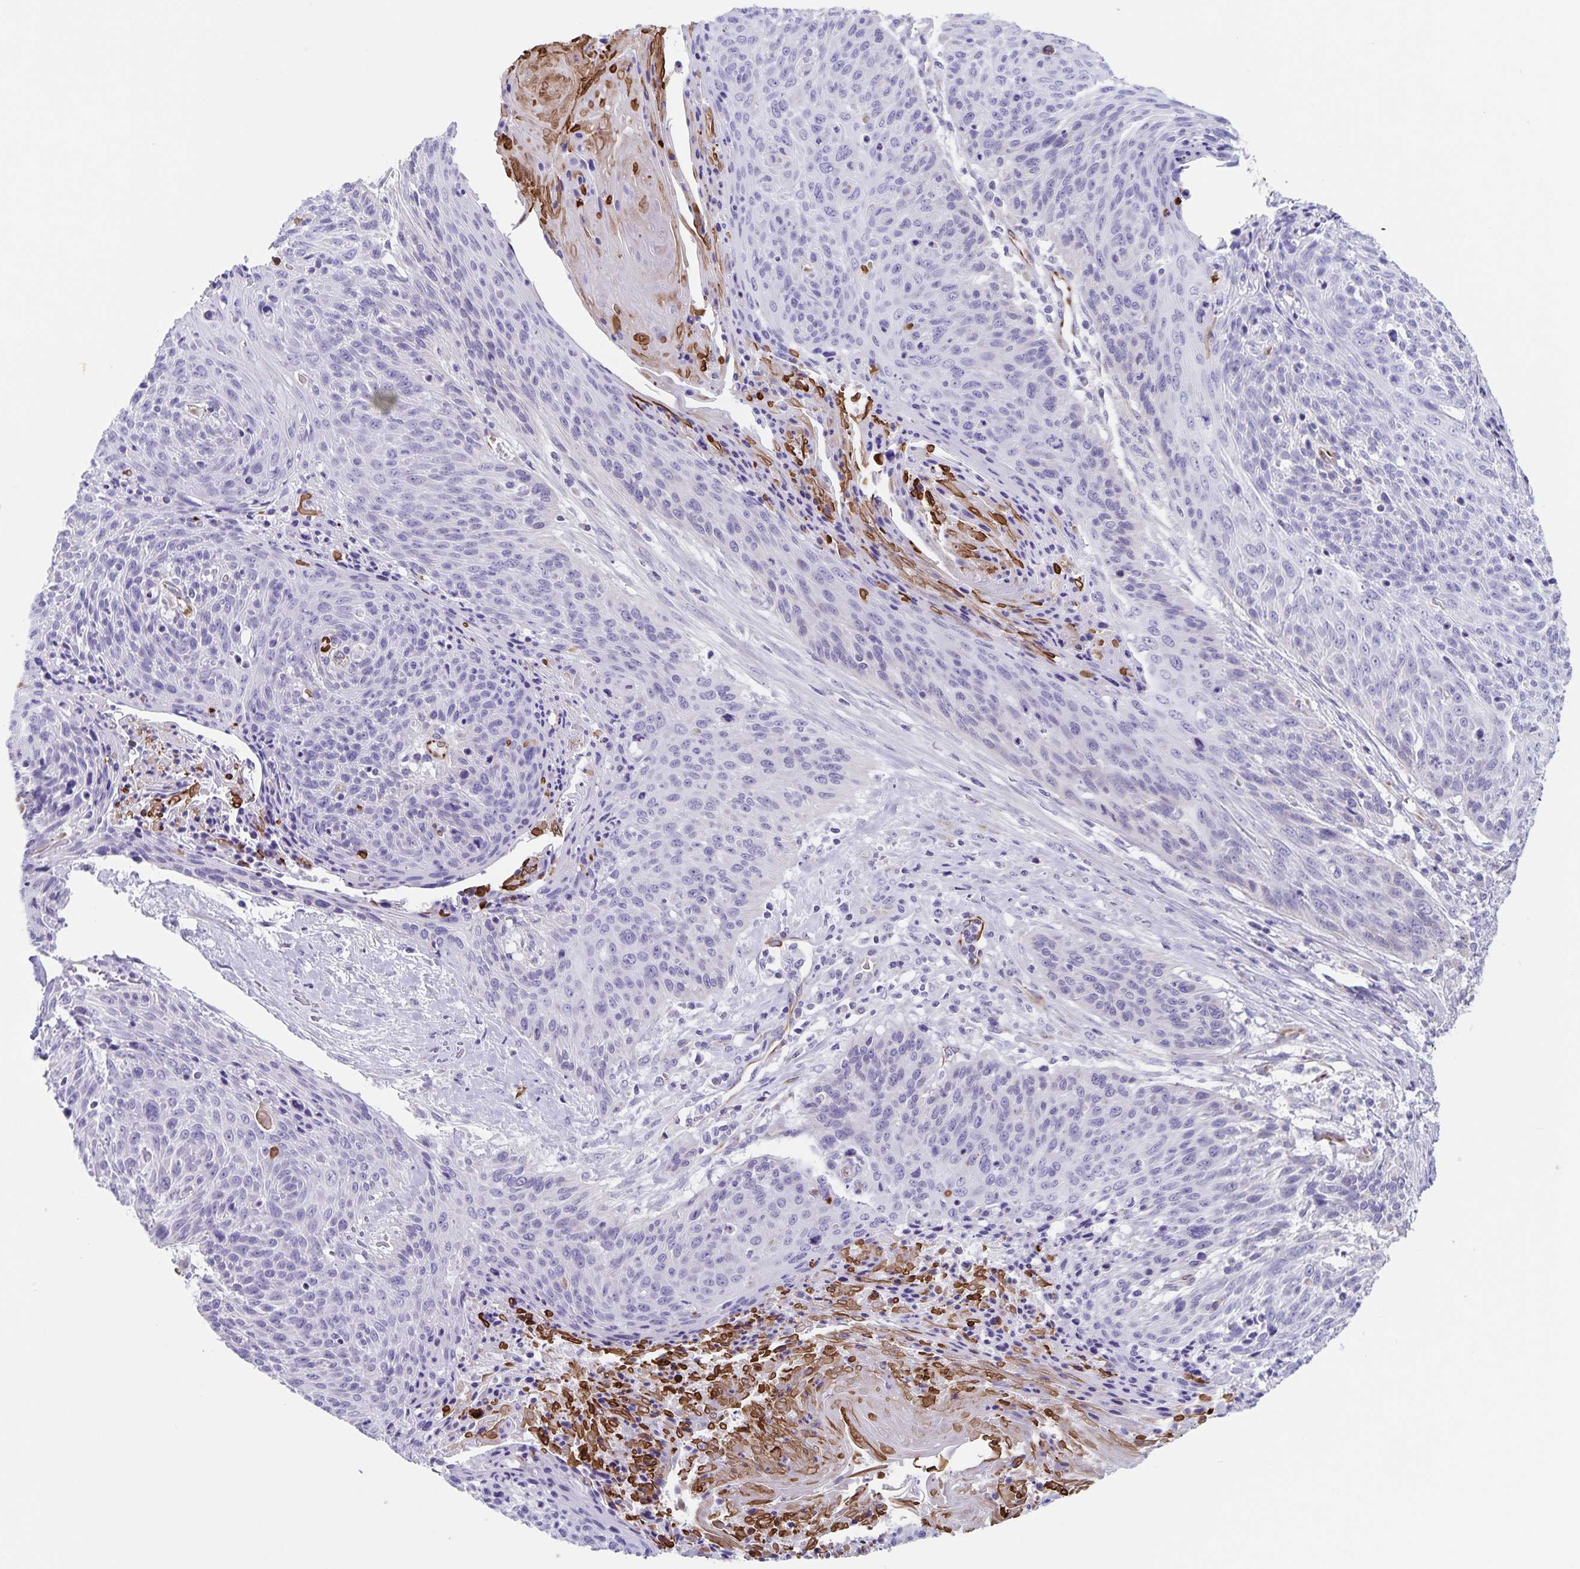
{"staining": {"intensity": "negative", "quantity": "none", "location": "none"}, "tissue": "cervical cancer", "cell_type": "Tumor cells", "image_type": "cancer", "snomed": [{"axis": "morphology", "description": "Squamous cell carcinoma, NOS"}, {"axis": "topography", "description": "Cervix"}], "caption": "High magnification brightfield microscopy of cervical cancer stained with DAB (brown) and counterstained with hematoxylin (blue): tumor cells show no significant staining.", "gene": "SYNM", "patient": {"sex": "female", "age": 45}}